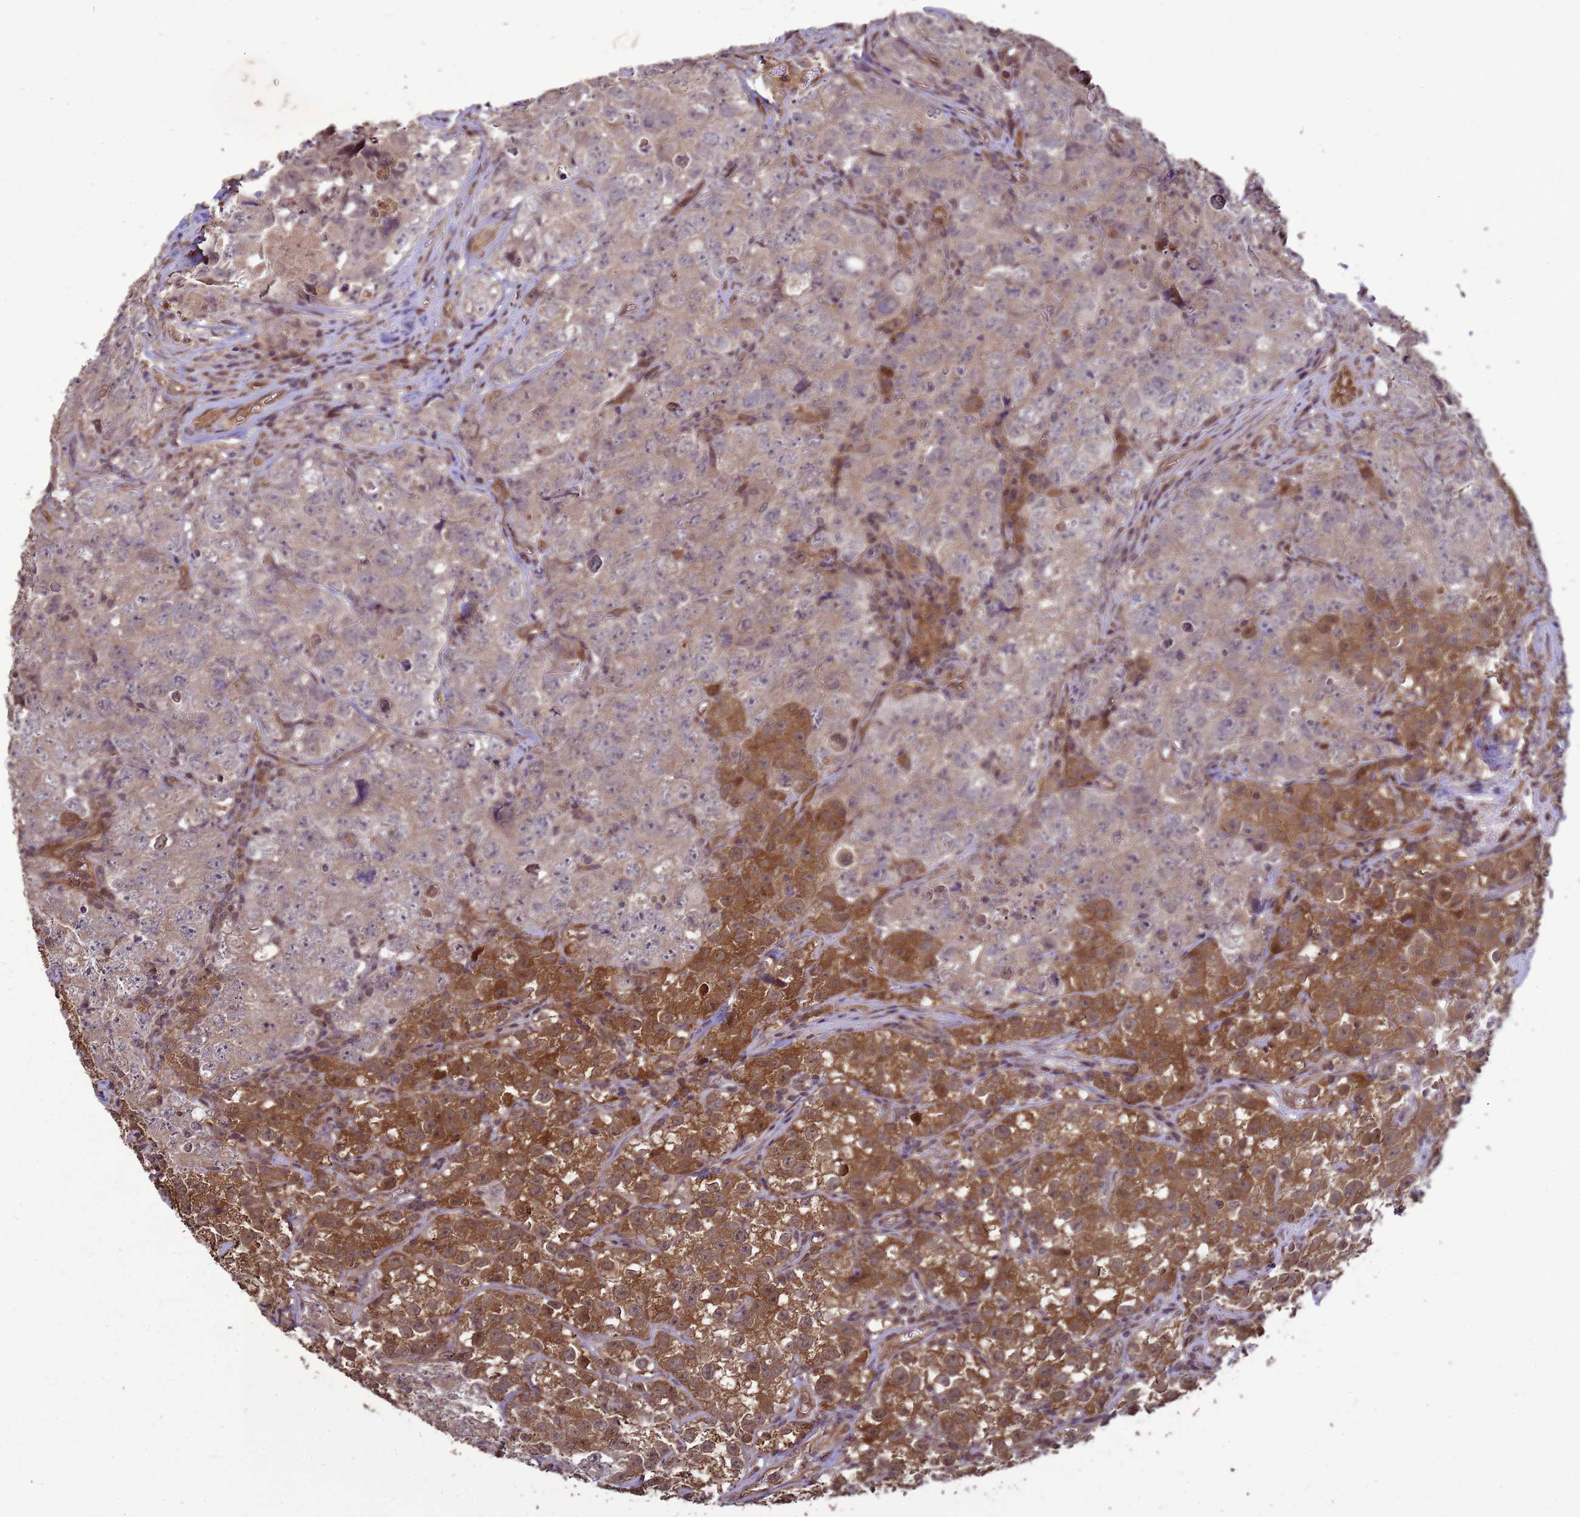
{"staining": {"intensity": "strong", "quantity": "<25%", "location": "cytoplasmic/membranous,nuclear"}, "tissue": "testis cancer", "cell_type": "Tumor cells", "image_type": "cancer", "snomed": [{"axis": "morphology", "description": "Seminoma, NOS"}, {"axis": "morphology", "description": "Carcinoma, Embryonal, NOS"}, {"axis": "topography", "description": "Testis"}], "caption": "Embryonal carcinoma (testis) stained with DAB immunohistochemistry reveals medium levels of strong cytoplasmic/membranous and nuclear positivity in approximately <25% of tumor cells.", "gene": "CRBN", "patient": {"sex": "male", "age": 43}}